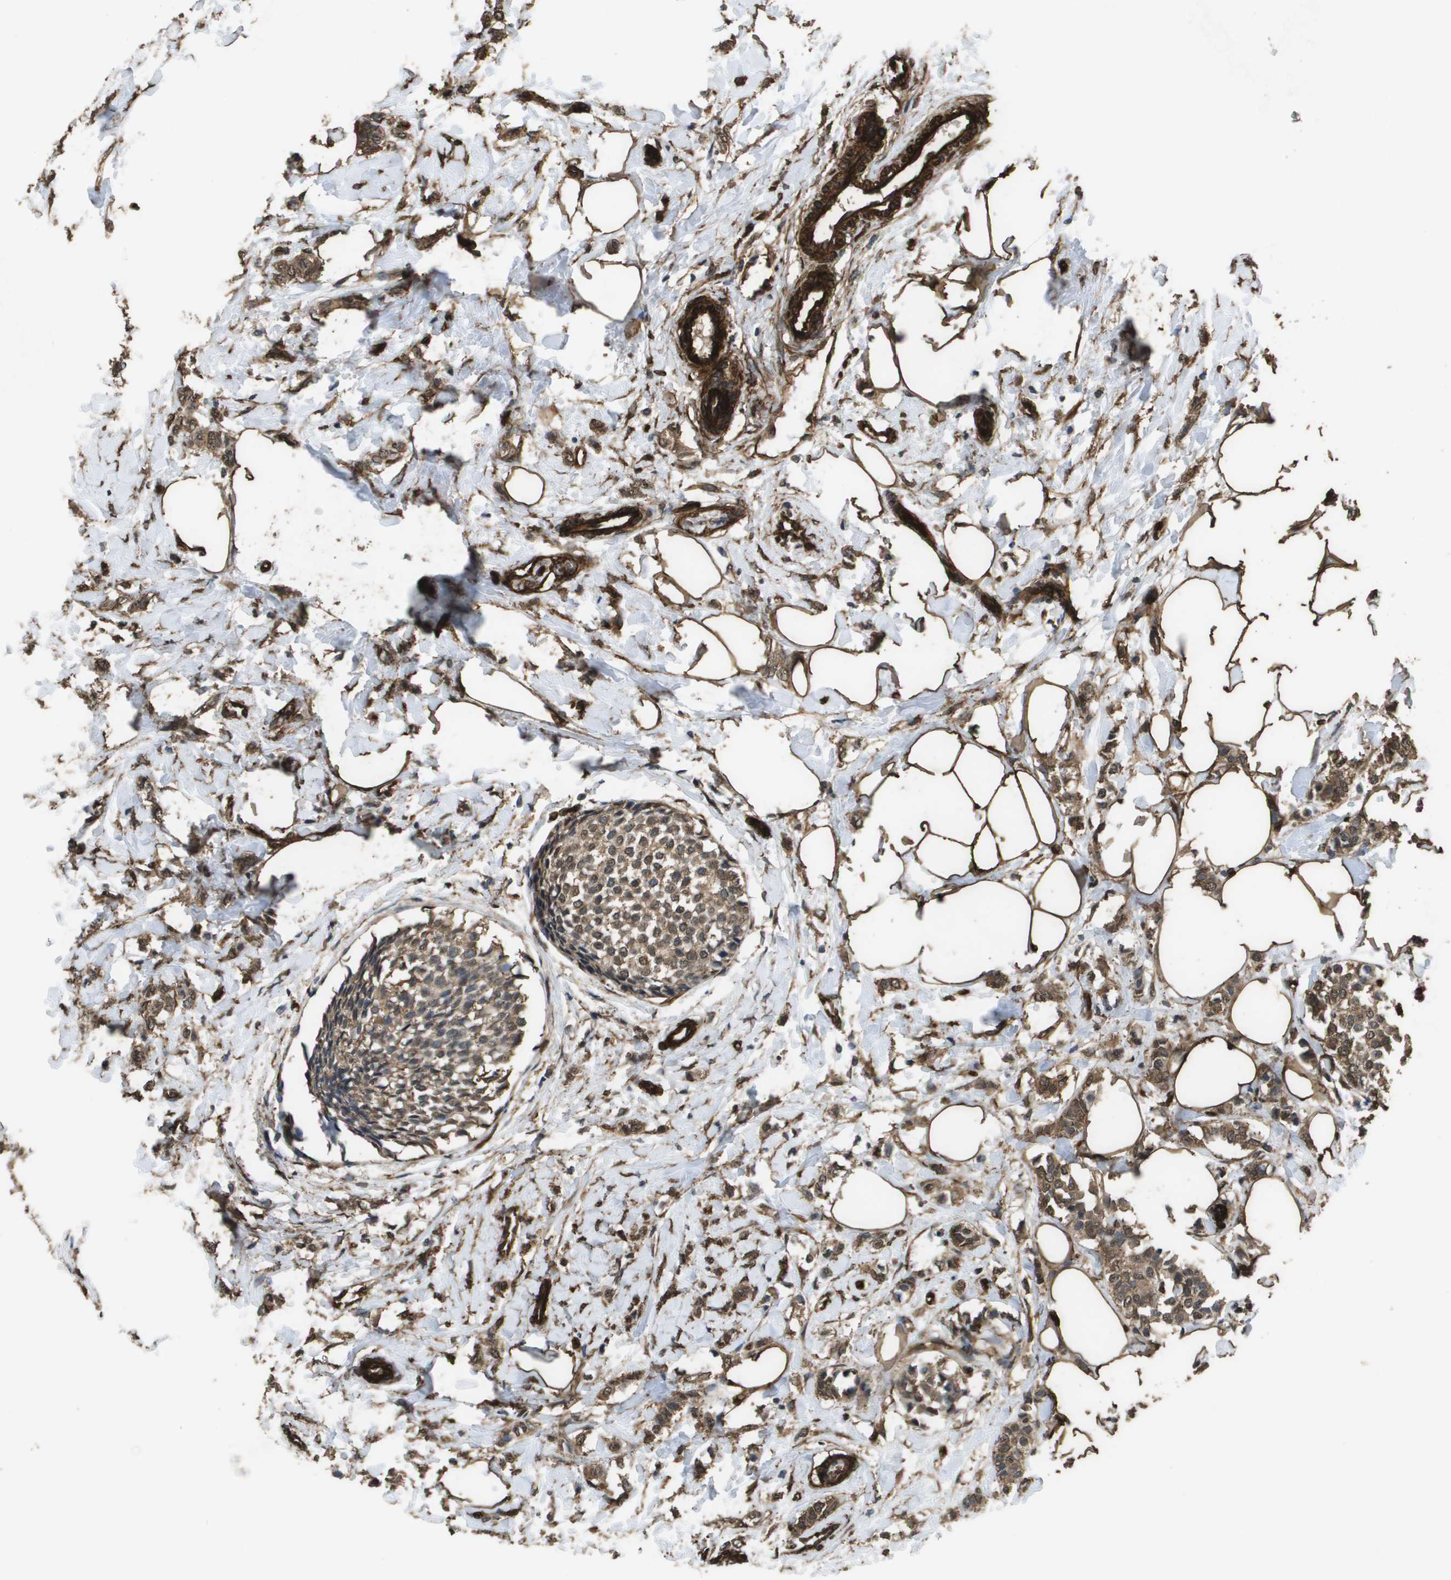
{"staining": {"intensity": "moderate", "quantity": ">75%", "location": "cytoplasmic/membranous,nuclear"}, "tissue": "breast cancer", "cell_type": "Tumor cells", "image_type": "cancer", "snomed": [{"axis": "morphology", "description": "Lobular carcinoma, in situ"}, {"axis": "morphology", "description": "Lobular carcinoma"}, {"axis": "topography", "description": "Breast"}], "caption": "Protein analysis of lobular carcinoma (breast) tissue shows moderate cytoplasmic/membranous and nuclear positivity in about >75% of tumor cells.", "gene": "AAMP", "patient": {"sex": "female", "age": 41}}